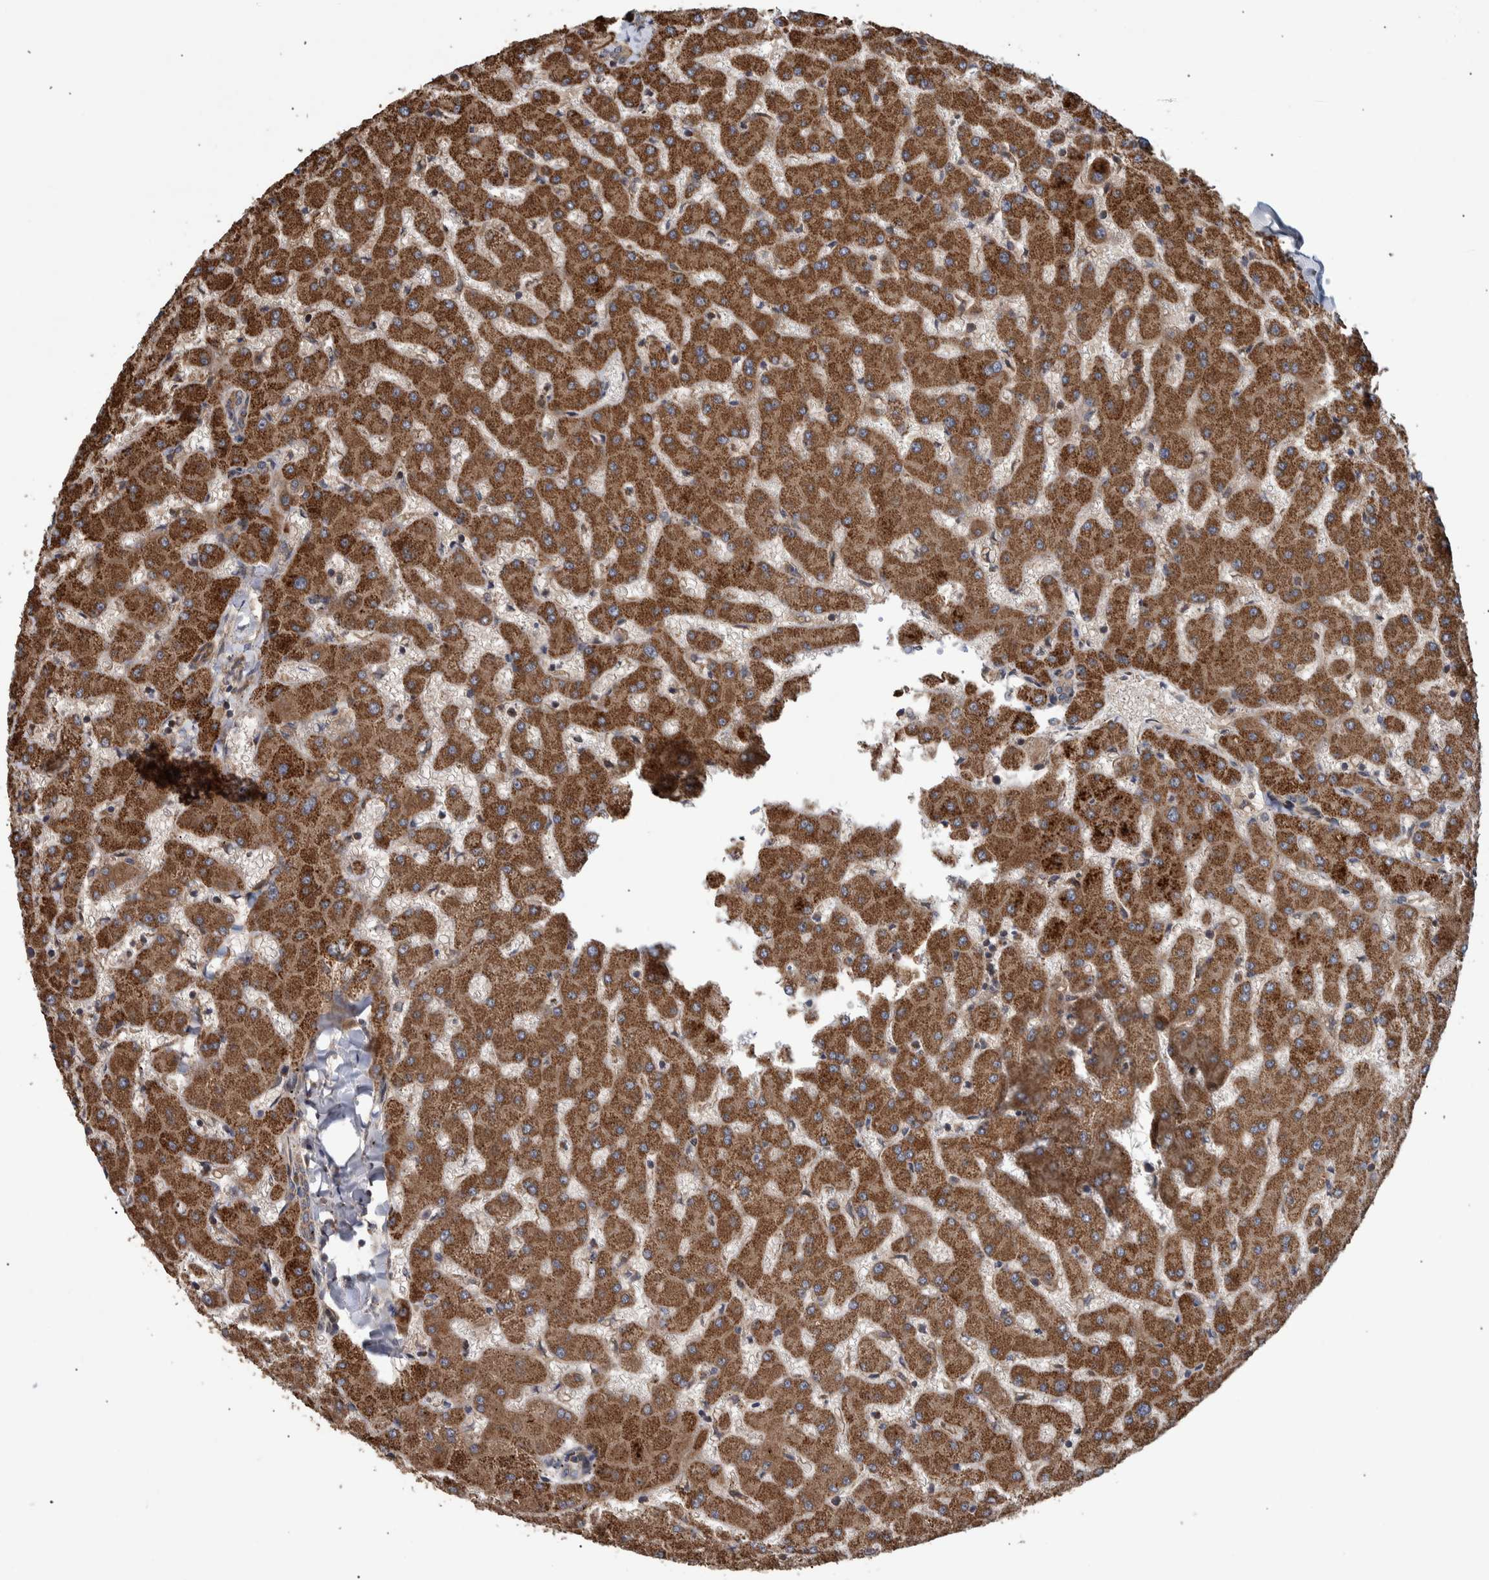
{"staining": {"intensity": "weak", "quantity": ">75%", "location": "cytoplasmic/membranous"}, "tissue": "liver", "cell_type": "Cholangiocytes", "image_type": "normal", "snomed": [{"axis": "morphology", "description": "Normal tissue, NOS"}, {"axis": "topography", "description": "Liver"}], "caption": "Immunohistochemistry (IHC) of benign human liver displays low levels of weak cytoplasmic/membranous staining in about >75% of cholangiocytes. Nuclei are stained in blue.", "gene": "B3GNTL1", "patient": {"sex": "female", "age": 63}}